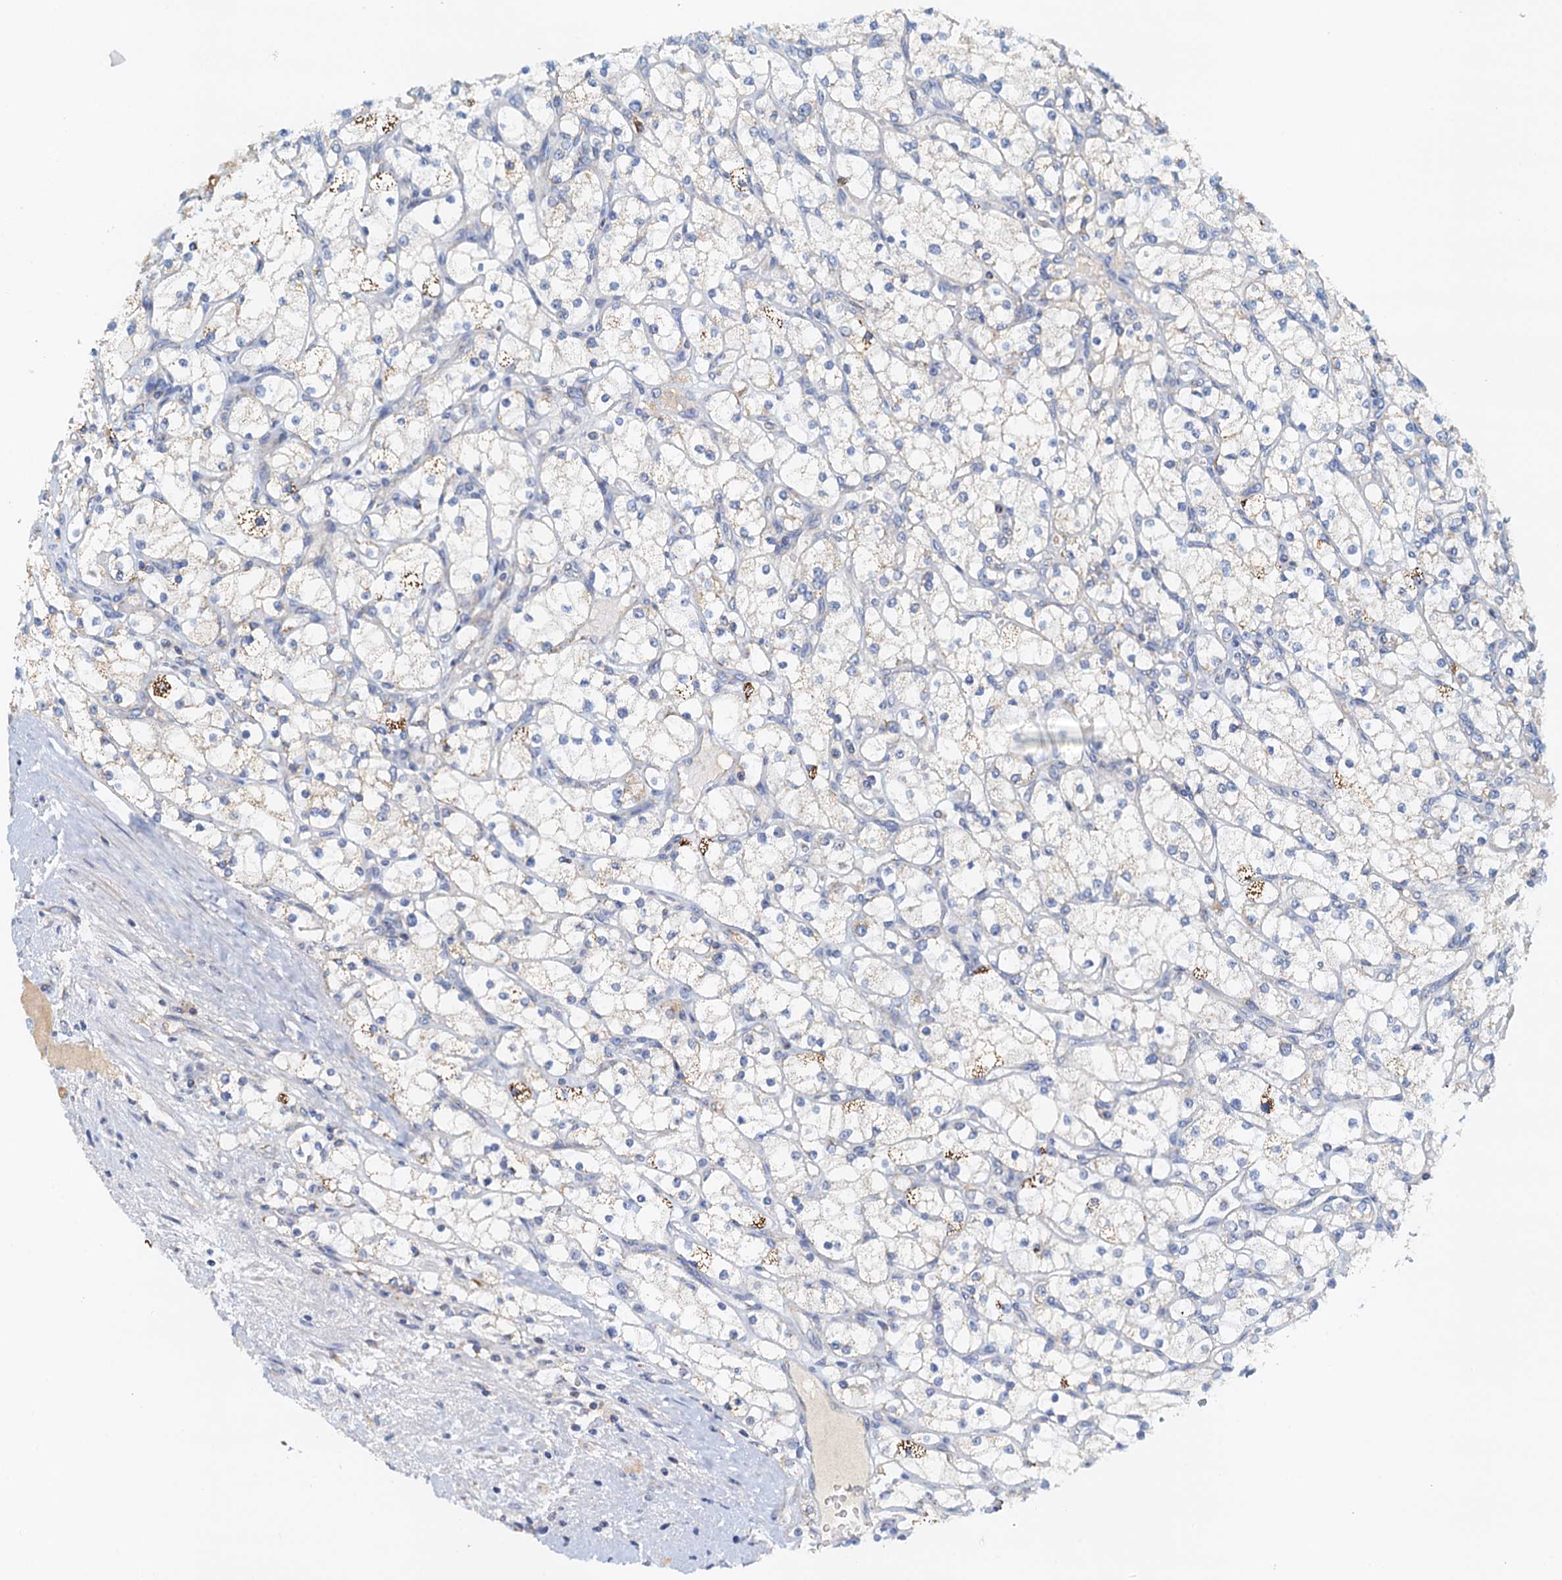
{"staining": {"intensity": "negative", "quantity": "none", "location": "none"}, "tissue": "renal cancer", "cell_type": "Tumor cells", "image_type": "cancer", "snomed": [{"axis": "morphology", "description": "Adenocarcinoma, NOS"}, {"axis": "topography", "description": "Kidney"}], "caption": "Tumor cells show no significant protein positivity in renal cancer (adenocarcinoma).", "gene": "POC1A", "patient": {"sex": "male", "age": 80}}